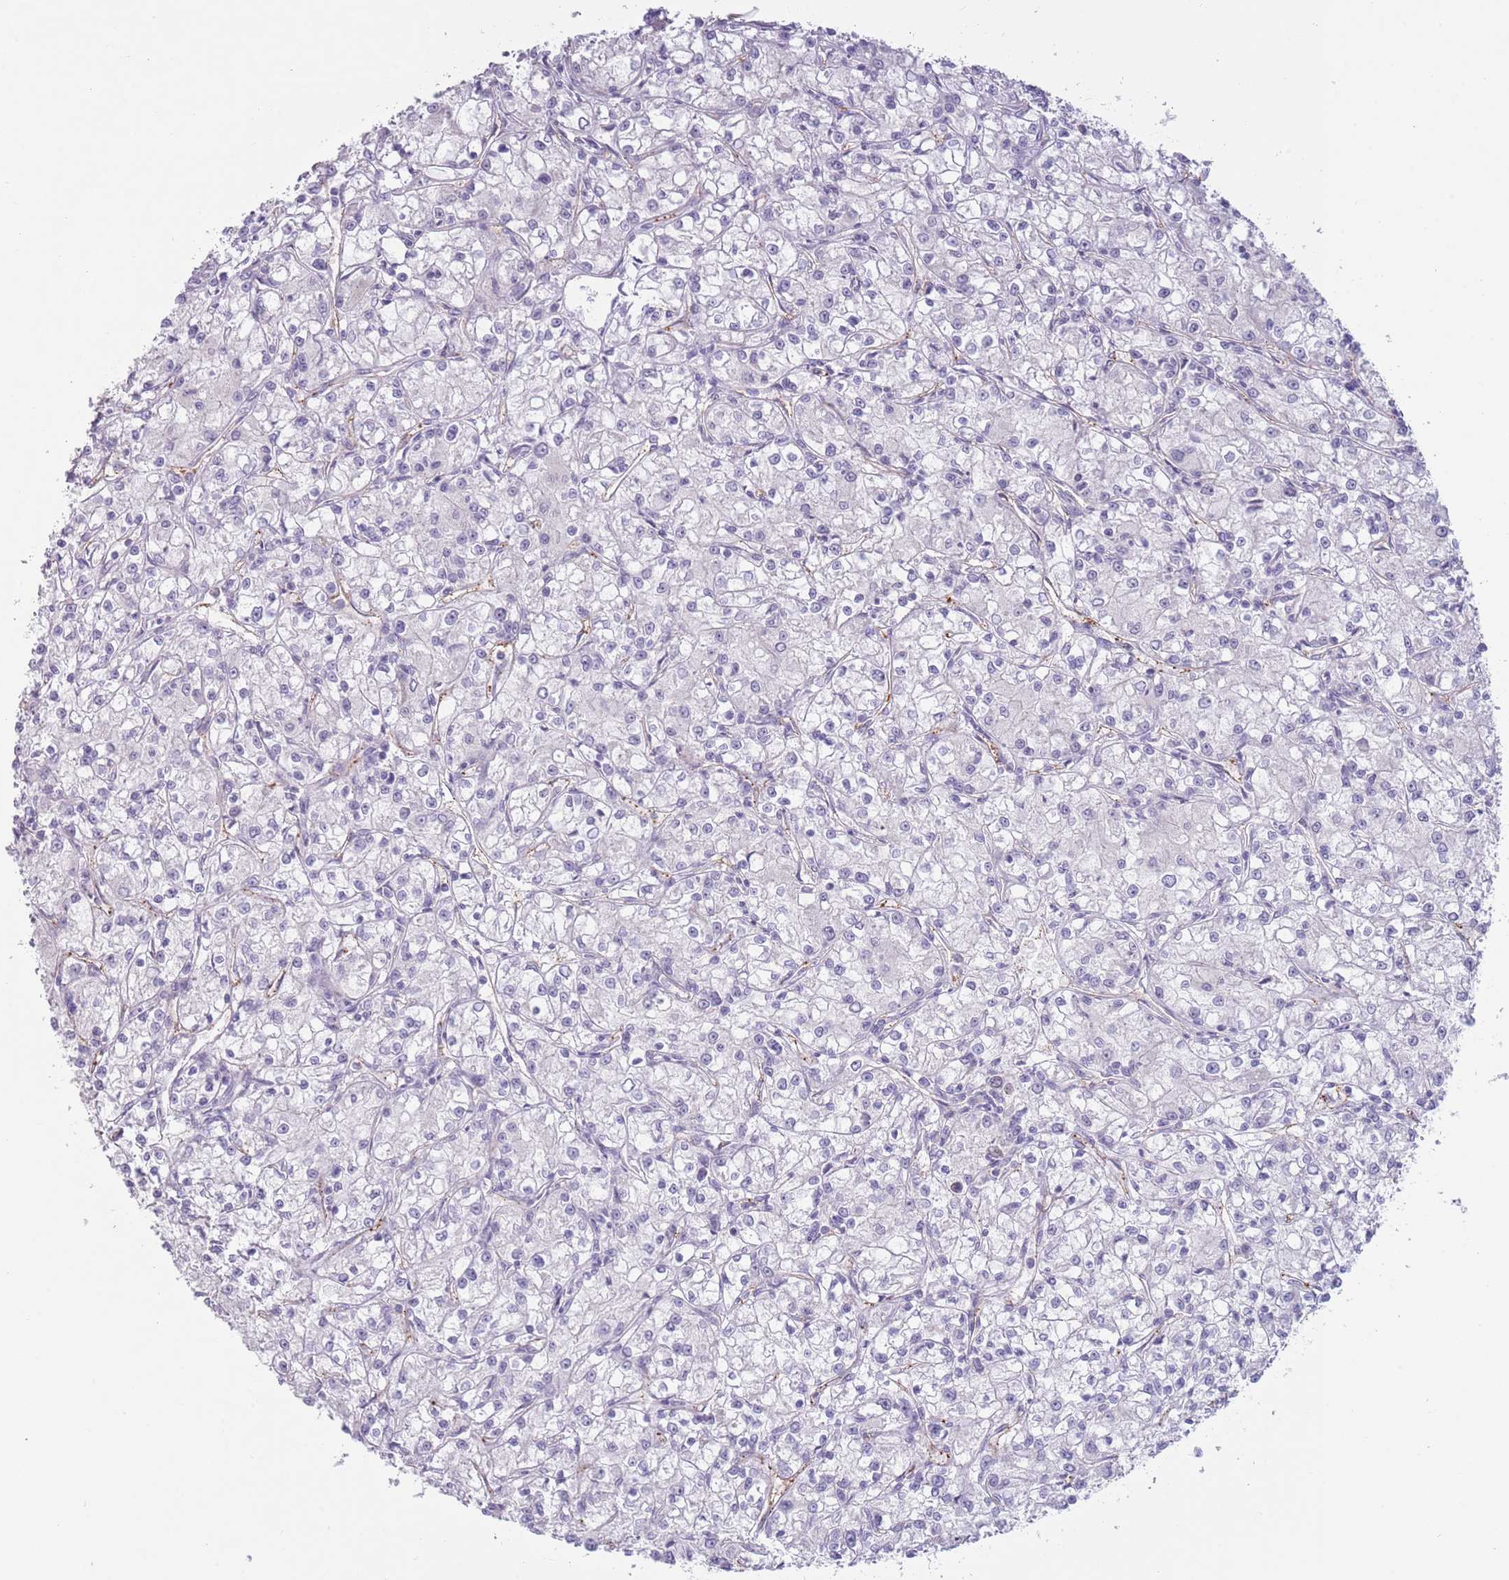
{"staining": {"intensity": "negative", "quantity": "none", "location": "none"}, "tissue": "renal cancer", "cell_type": "Tumor cells", "image_type": "cancer", "snomed": [{"axis": "morphology", "description": "Adenocarcinoma, NOS"}, {"axis": "topography", "description": "Kidney"}], "caption": "This is an immunohistochemistry (IHC) image of adenocarcinoma (renal). There is no expression in tumor cells.", "gene": "LDHD", "patient": {"sex": "female", "age": 59}}